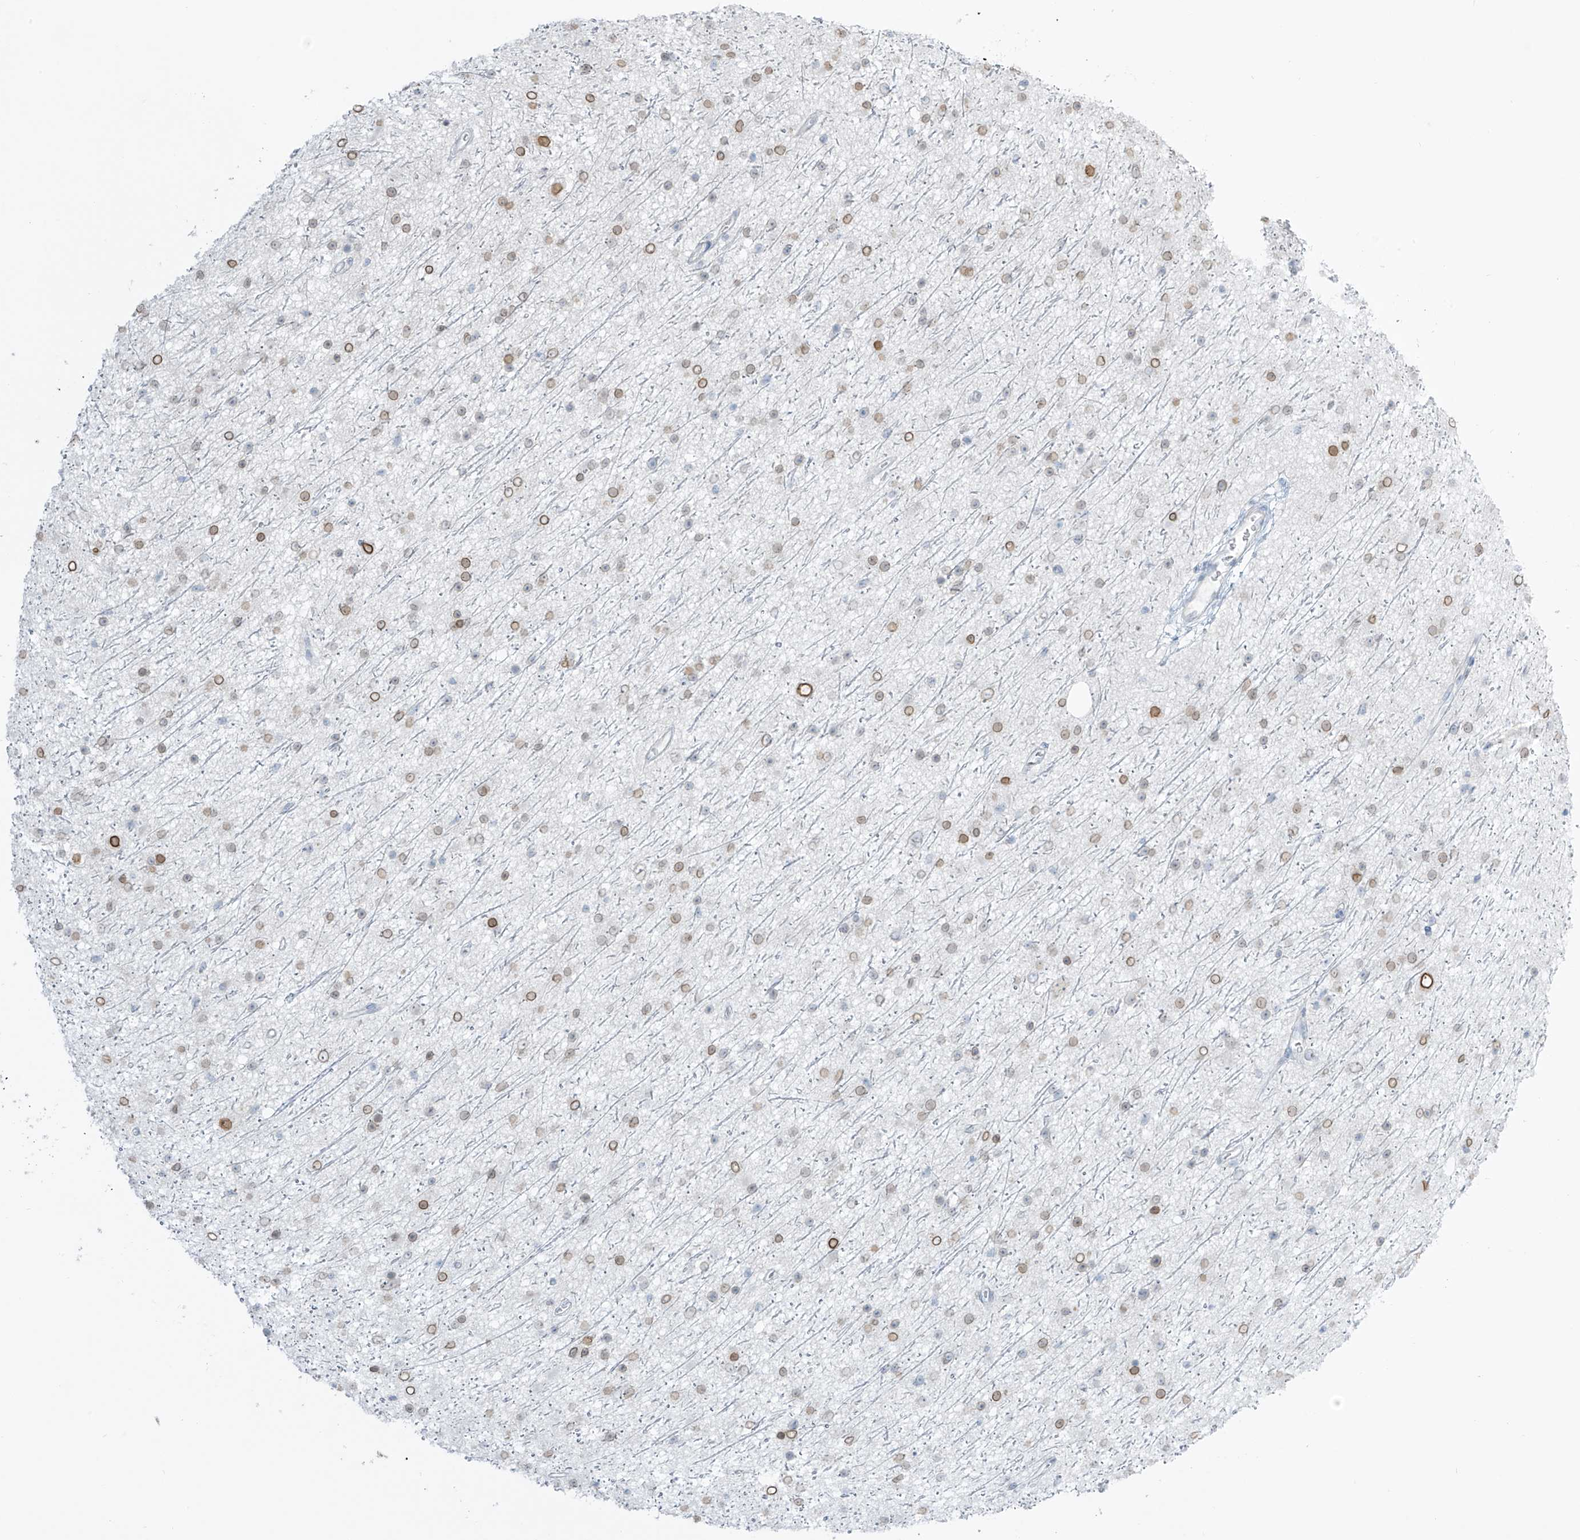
{"staining": {"intensity": "weak", "quantity": ">75%", "location": "nuclear"}, "tissue": "glioma", "cell_type": "Tumor cells", "image_type": "cancer", "snomed": [{"axis": "morphology", "description": "Glioma, malignant, Low grade"}, {"axis": "topography", "description": "Cerebral cortex"}], "caption": "Protein expression analysis of human glioma reveals weak nuclear staining in approximately >75% of tumor cells. (brown staining indicates protein expression, while blue staining denotes nuclei).", "gene": "PRDM6", "patient": {"sex": "female", "age": 39}}